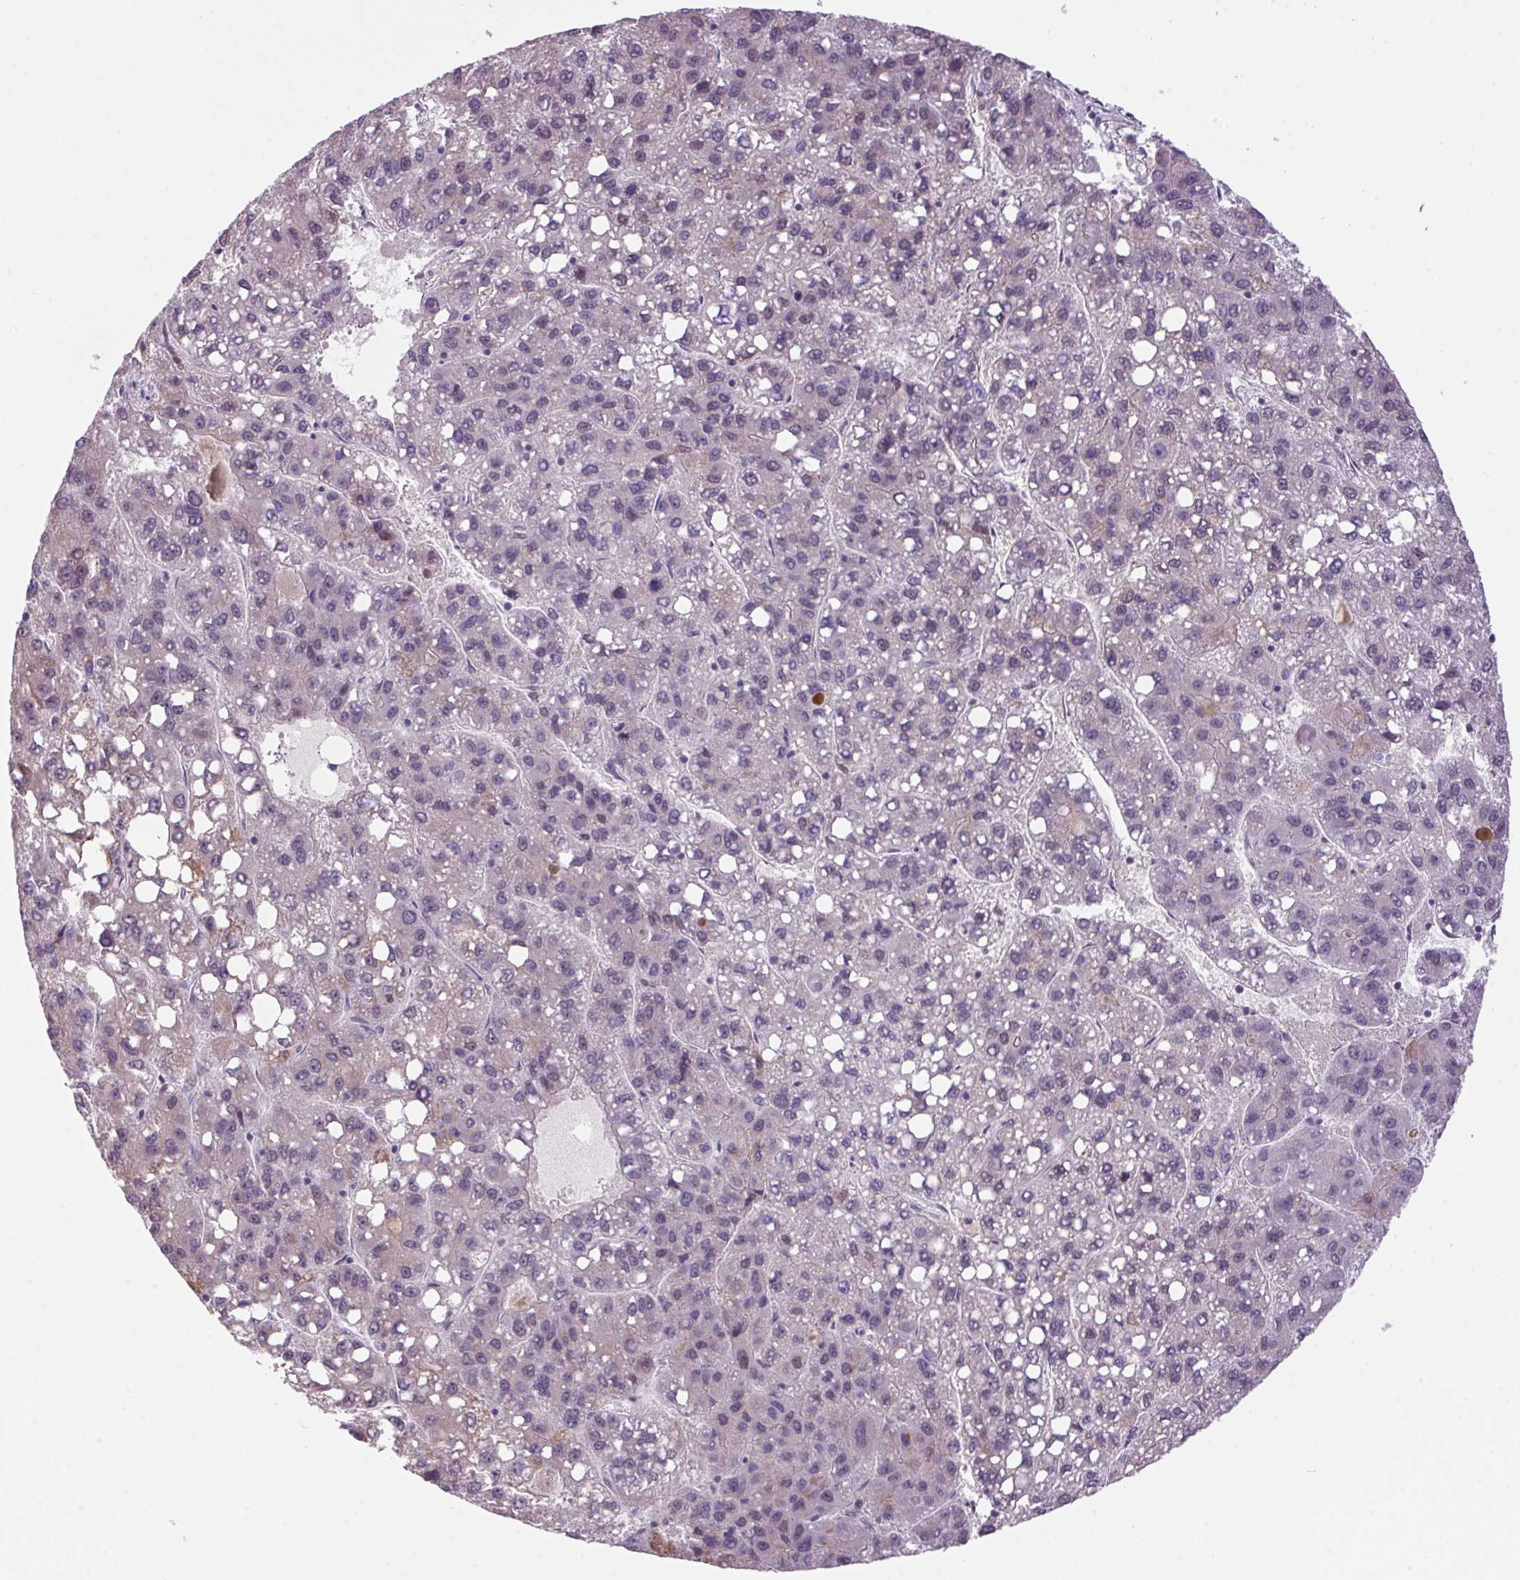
{"staining": {"intensity": "negative", "quantity": "none", "location": "none"}, "tissue": "liver cancer", "cell_type": "Tumor cells", "image_type": "cancer", "snomed": [{"axis": "morphology", "description": "Carcinoma, Hepatocellular, NOS"}, {"axis": "topography", "description": "Liver"}], "caption": "The immunohistochemistry photomicrograph has no significant positivity in tumor cells of liver cancer tissue. The staining is performed using DAB brown chromogen with nuclei counter-stained in using hematoxylin.", "gene": "AKR1E2", "patient": {"sex": "female", "age": 82}}